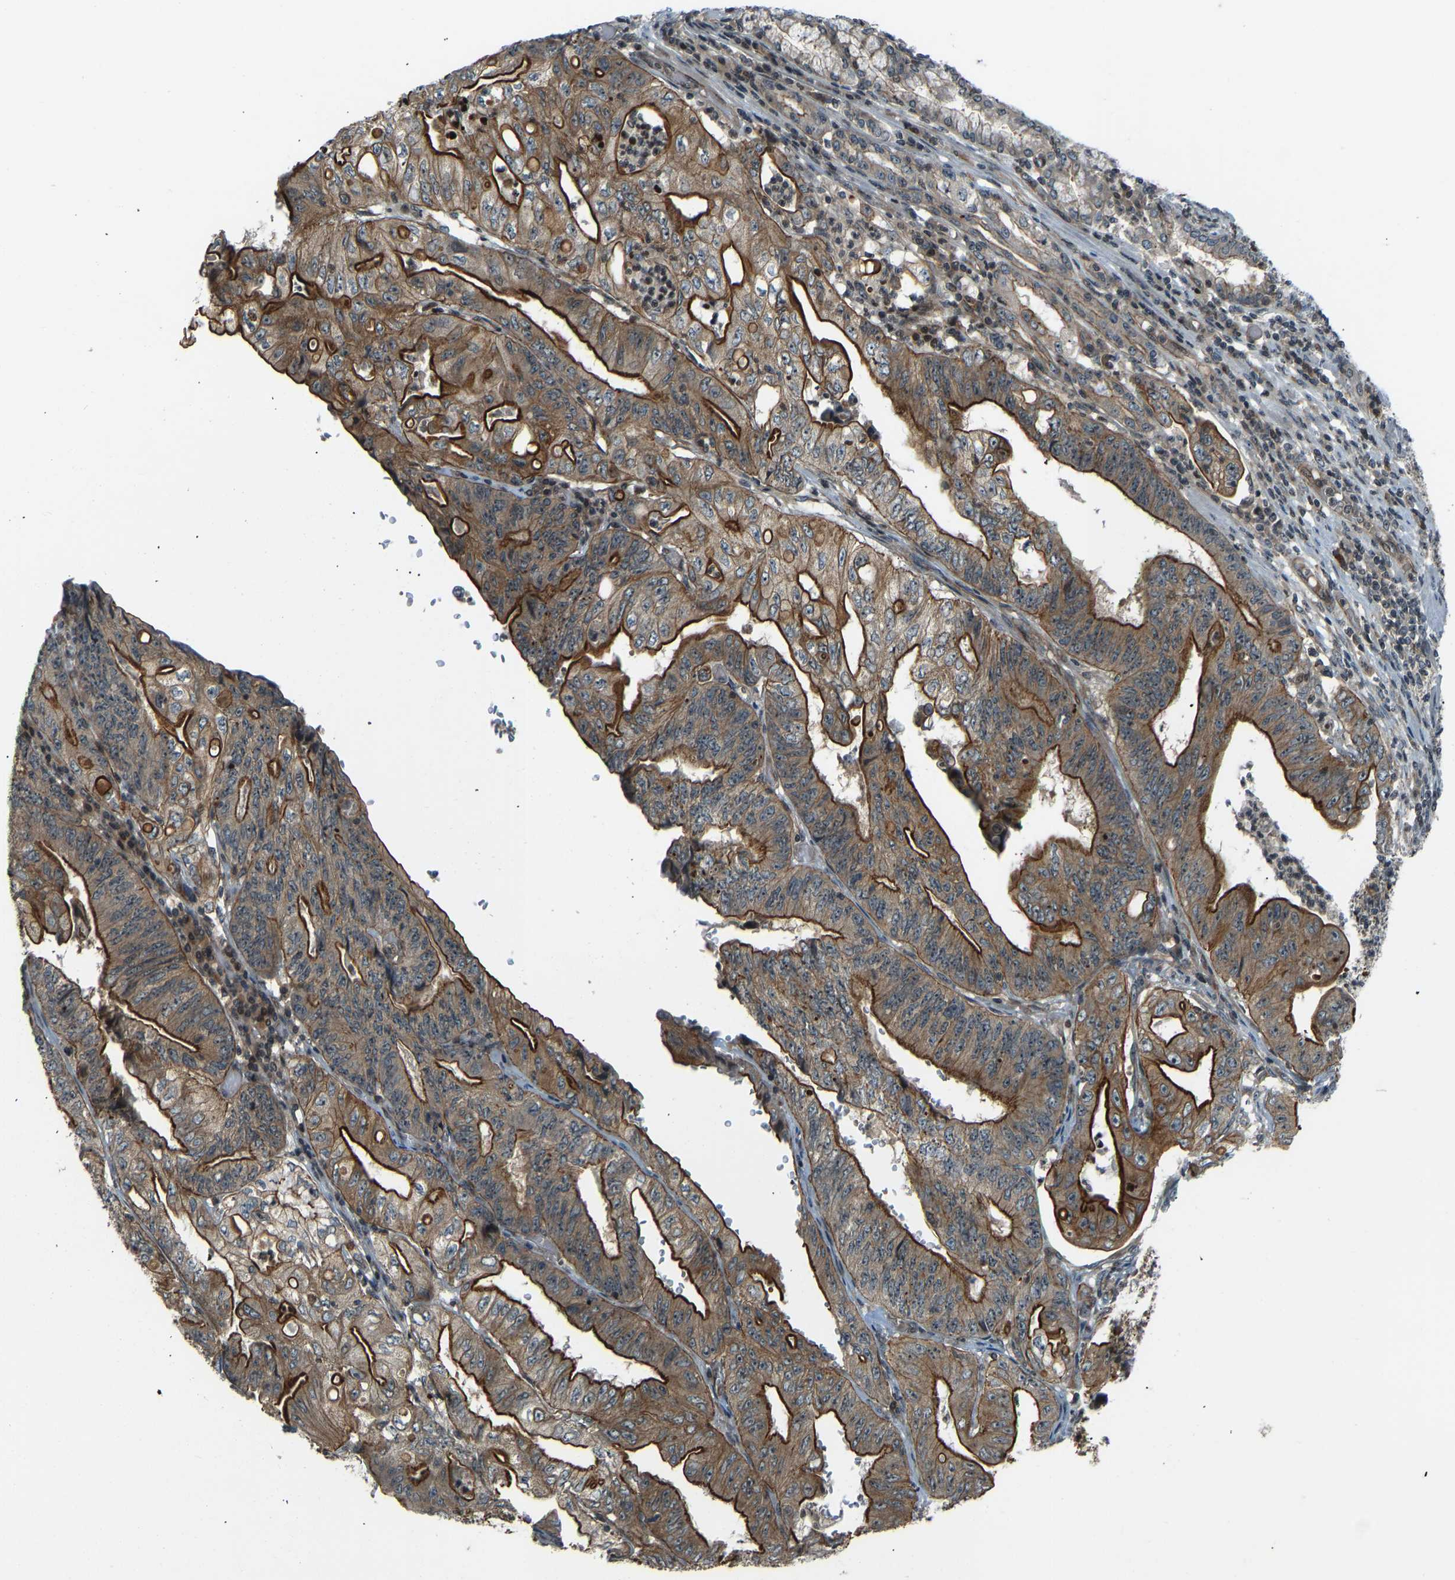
{"staining": {"intensity": "strong", "quantity": ">75%", "location": "cytoplasmic/membranous,nuclear"}, "tissue": "stomach cancer", "cell_type": "Tumor cells", "image_type": "cancer", "snomed": [{"axis": "morphology", "description": "Adenocarcinoma, NOS"}, {"axis": "topography", "description": "Stomach"}], "caption": "The image exhibits immunohistochemical staining of stomach adenocarcinoma. There is strong cytoplasmic/membranous and nuclear expression is identified in approximately >75% of tumor cells. (DAB (3,3'-diaminobenzidine) IHC, brown staining for protein, blue staining for nuclei).", "gene": "SVOPL", "patient": {"sex": "female", "age": 73}}